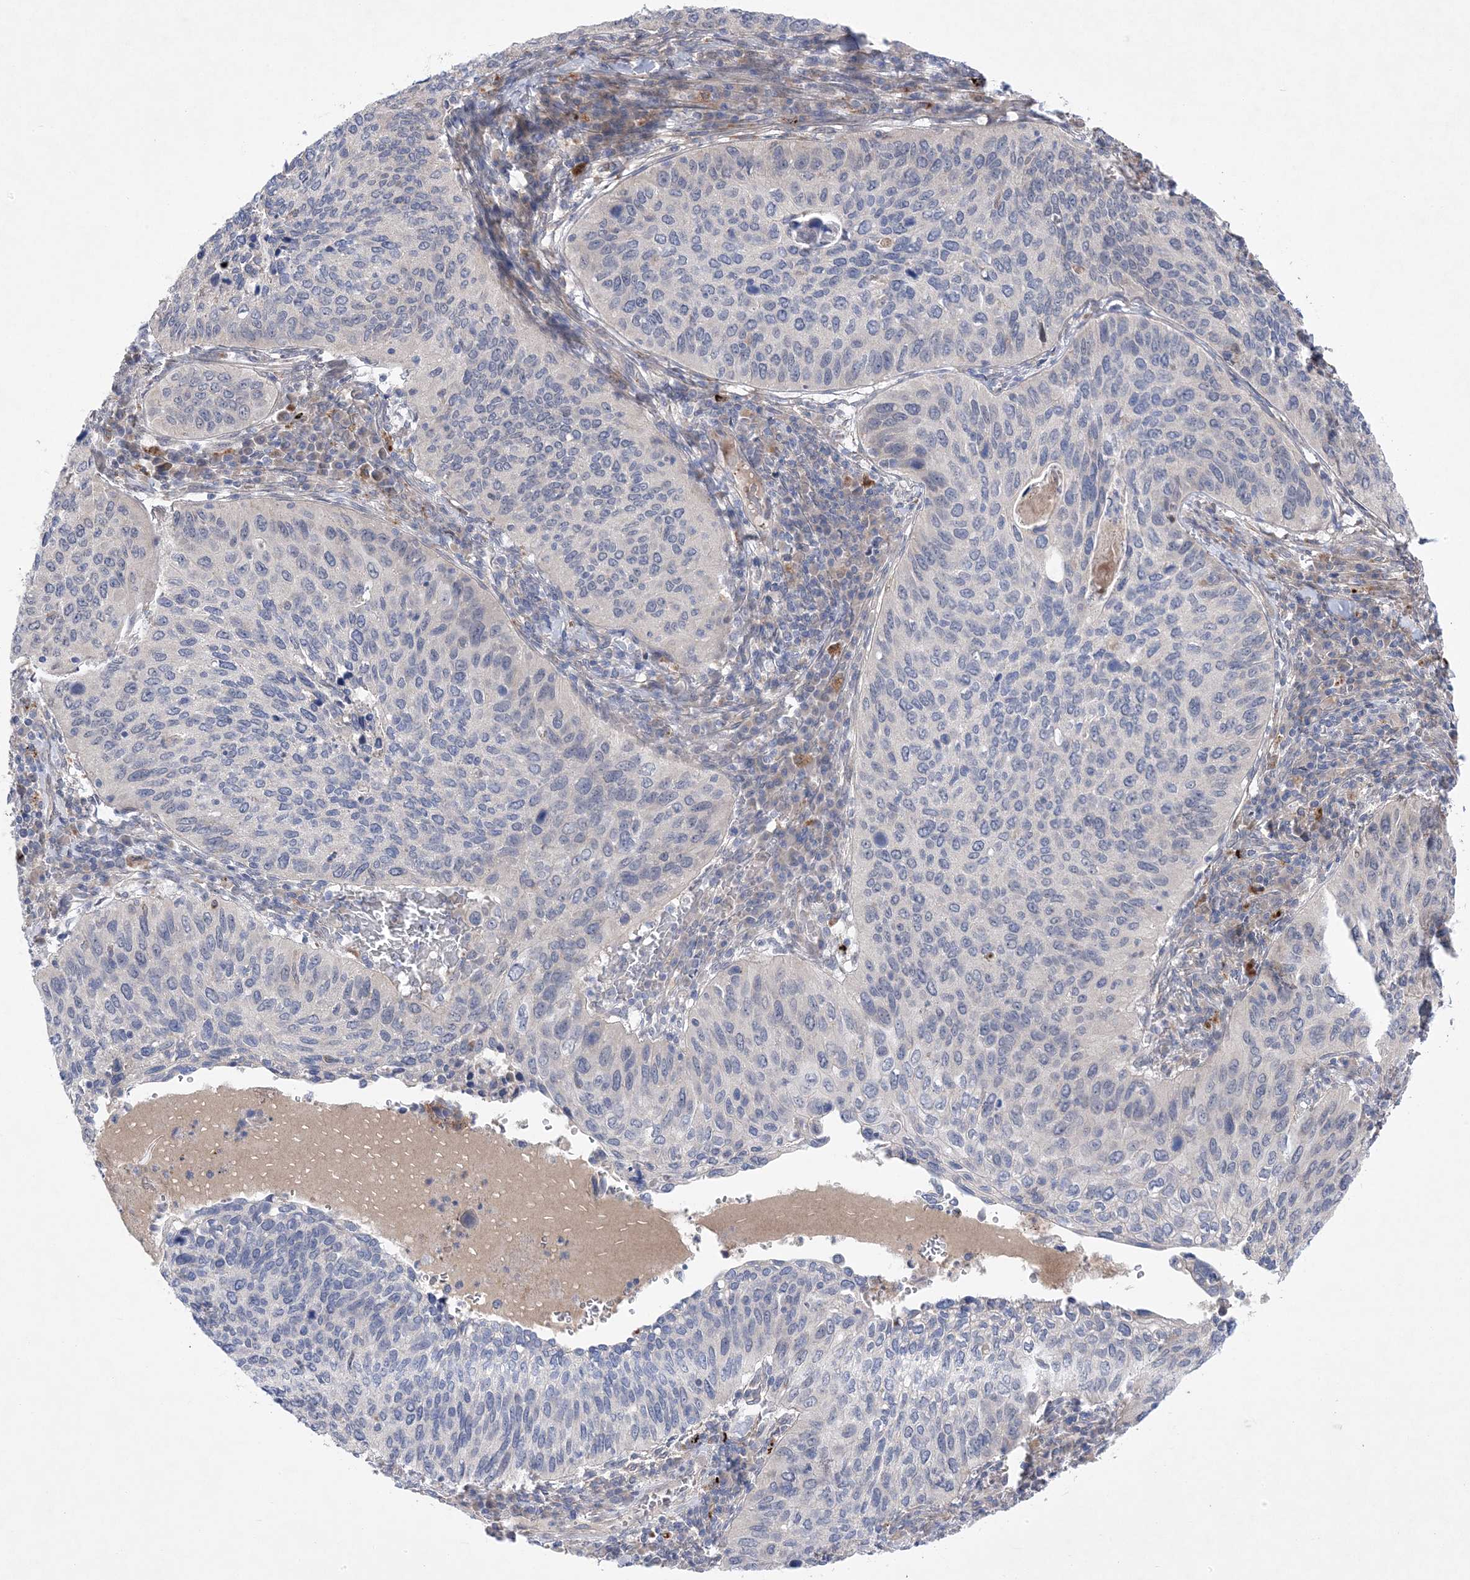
{"staining": {"intensity": "negative", "quantity": "none", "location": "none"}, "tissue": "cervical cancer", "cell_type": "Tumor cells", "image_type": "cancer", "snomed": [{"axis": "morphology", "description": "Squamous cell carcinoma, NOS"}, {"axis": "topography", "description": "Cervix"}], "caption": "DAB (3,3'-diaminobenzidine) immunohistochemical staining of human cervical cancer shows no significant staining in tumor cells.", "gene": "ANAPC1", "patient": {"sex": "female", "age": 38}}